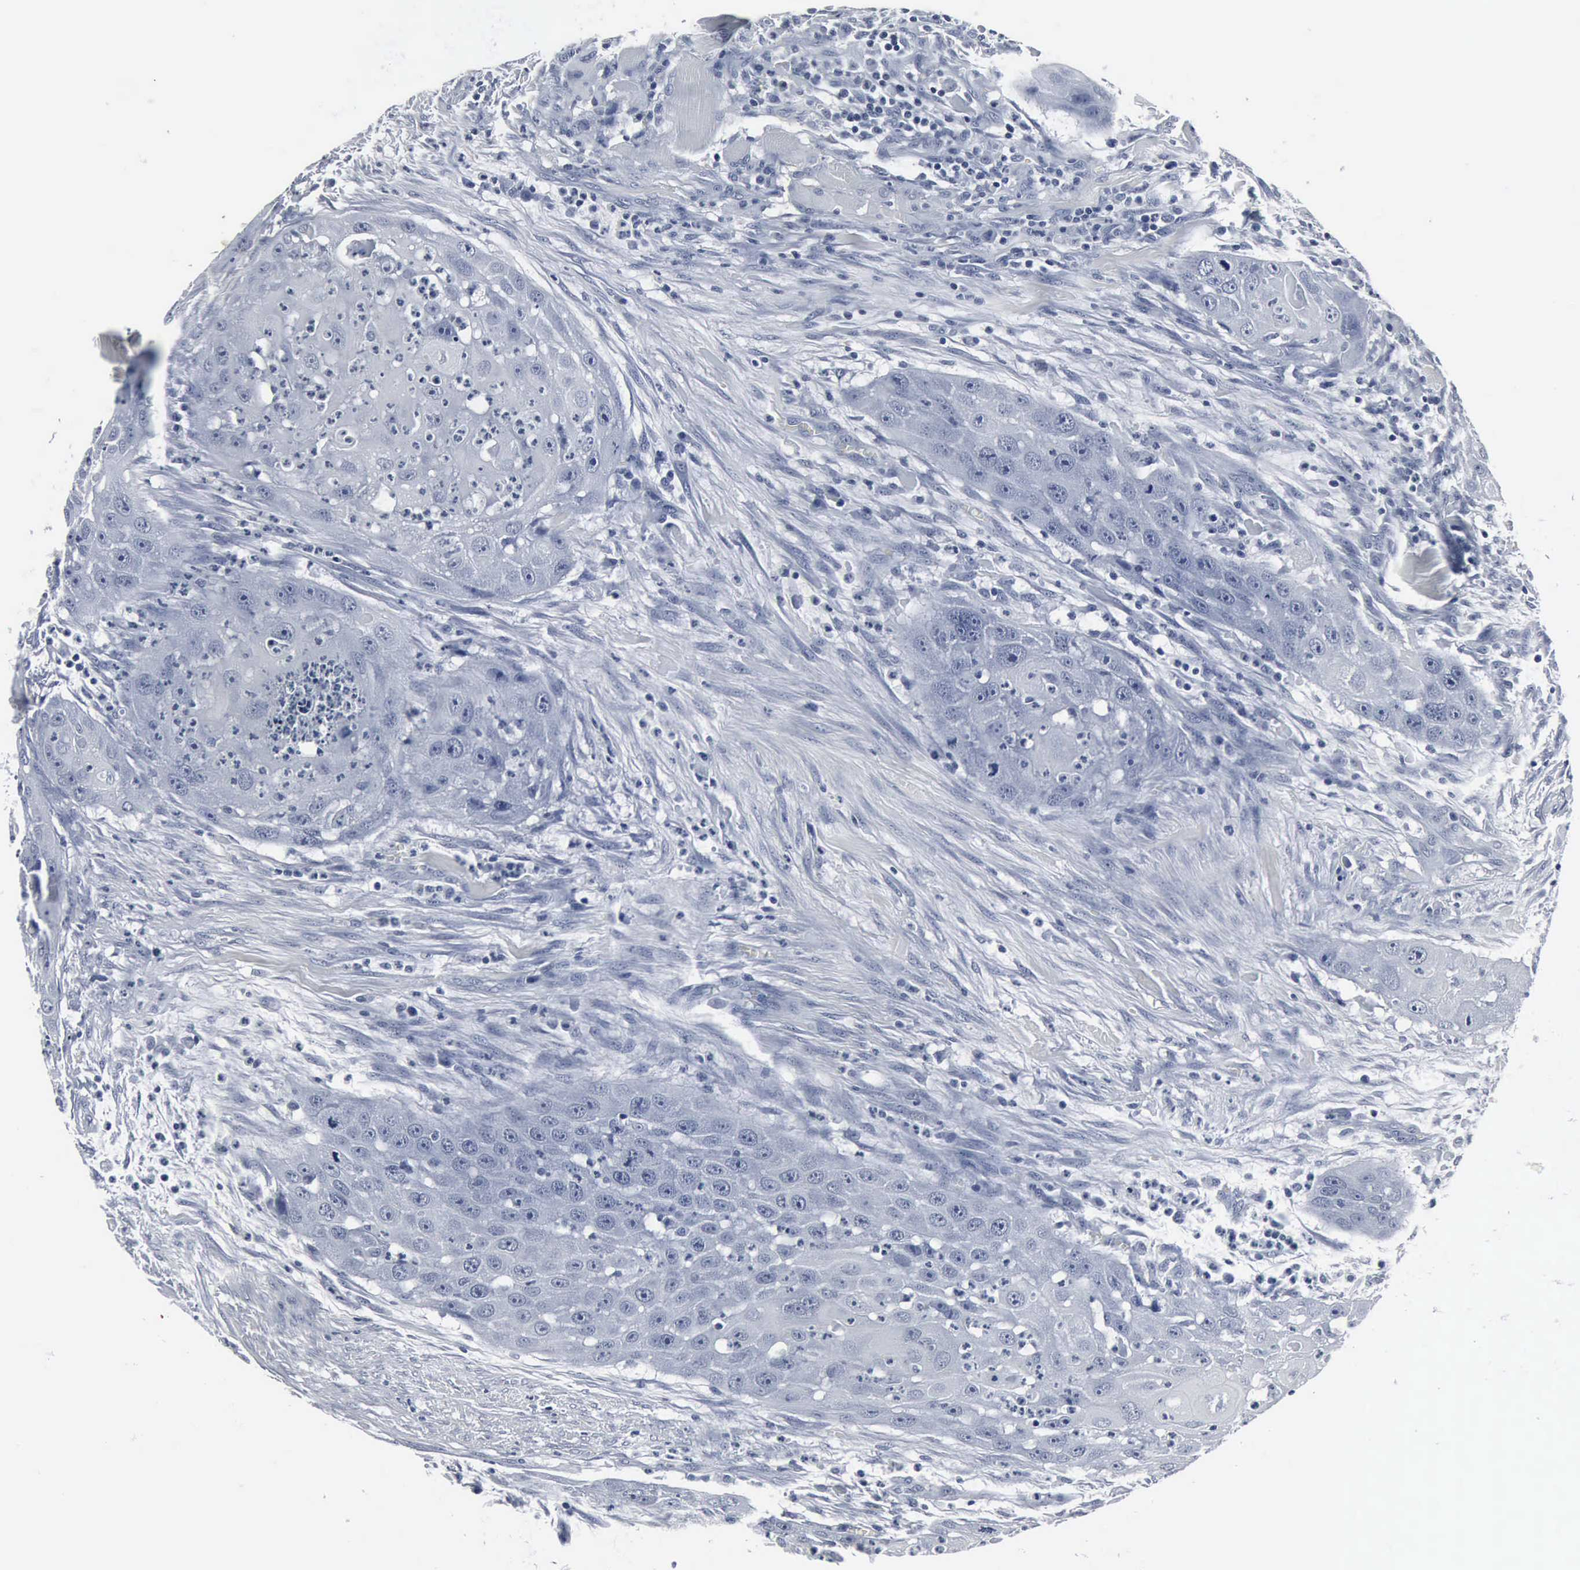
{"staining": {"intensity": "negative", "quantity": "none", "location": "none"}, "tissue": "head and neck cancer", "cell_type": "Tumor cells", "image_type": "cancer", "snomed": [{"axis": "morphology", "description": "Squamous cell carcinoma, NOS"}, {"axis": "topography", "description": "Head-Neck"}], "caption": "Histopathology image shows no protein staining in tumor cells of head and neck squamous cell carcinoma tissue.", "gene": "SNAP25", "patient": {"sex": "male", "age": 64}}